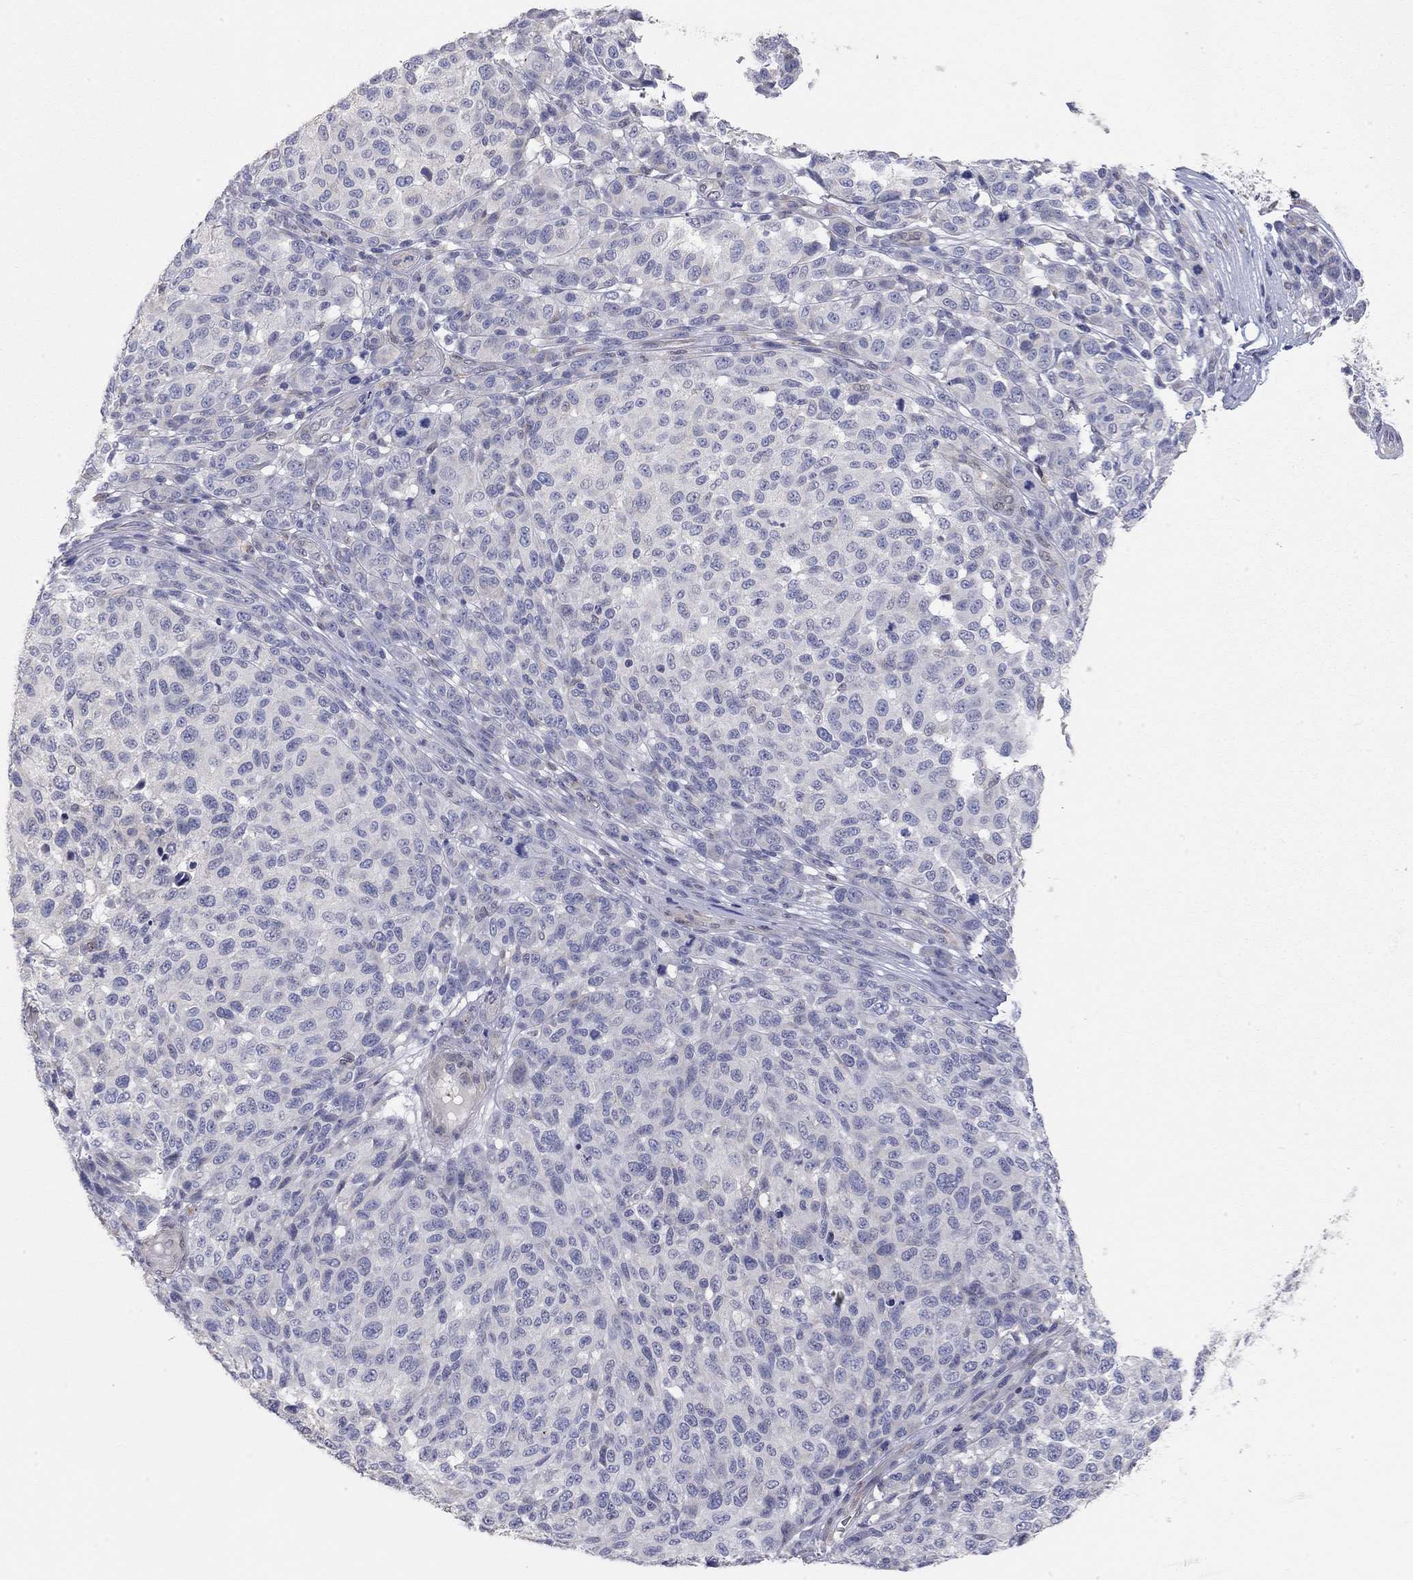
{"staining": {"intensity": "negative", "quantity": "none", "location": "none"}, "tissue": "melanoma", "cell_type": "Tumor cells", "image_type": "cancer", "snomed": [{"axis": "morphology", "description": "Malignant melanoma, NOS"}, {"axis": "topography", "description": "Skin"}], "caption": "Tumor cells are negative for brown protein staining in melanoma.", "gene": "PAPSS2", "patient": {"sex": "male", "age": 59}}